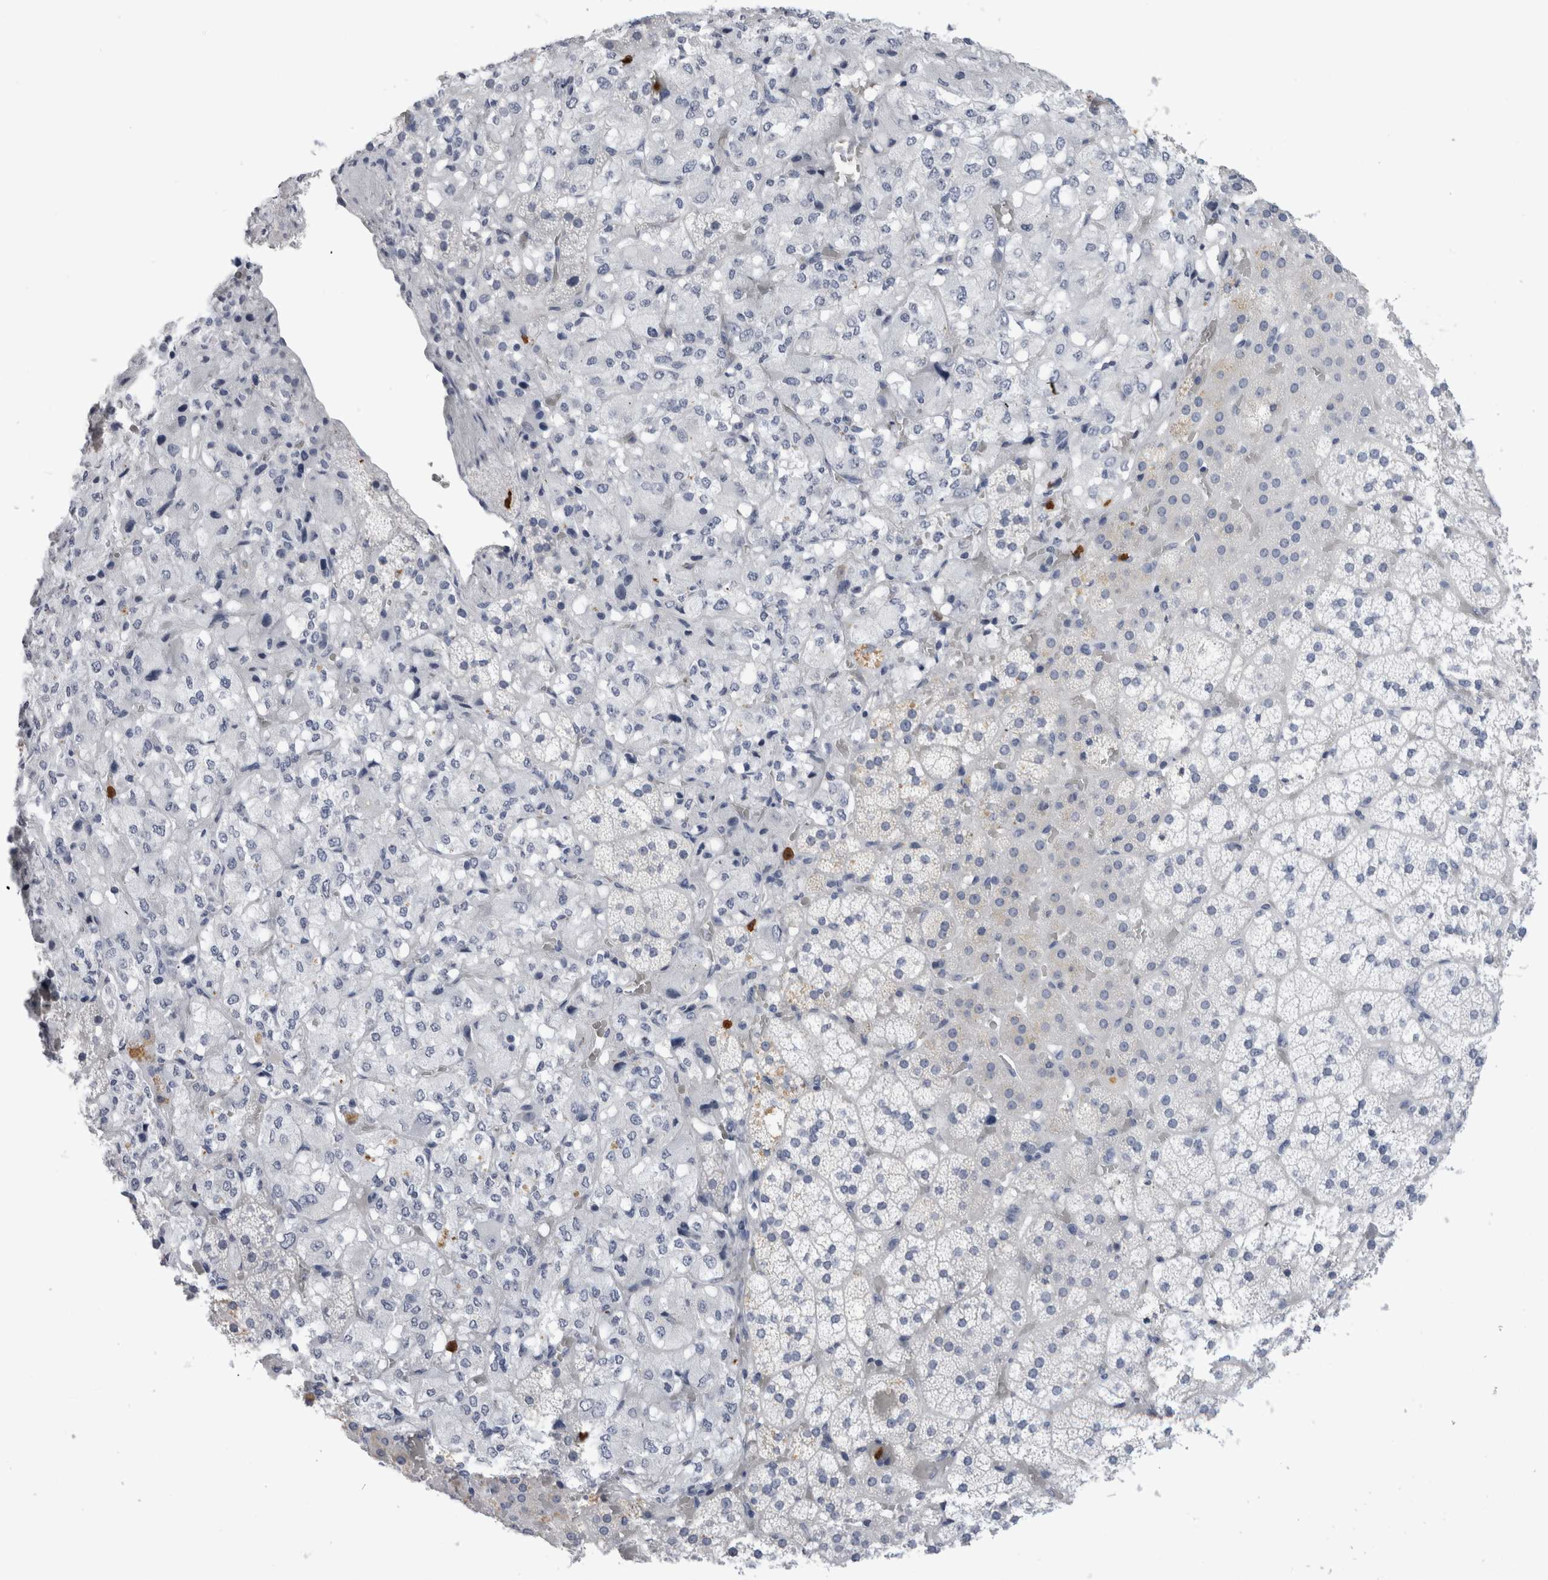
{"staining": {"intensity": "negative", "quantity": "none", "location": "none"}, "tissue": "adrenal gland", "cell_type": "Glandular cells", "image_type": "normal", "snomed": [{"axis": "morphology", "description": "Normal tissue, NOS"}, {"axis": "topography", "description": "Adrenal gland"}], "caption": "An immunohistochemistry micrograph of unremarkable adrenal gland is shown. There is no staining in glandular cells of adrenal gland. The staining was performed using DAB (3,3'-diaminobenzidine) to visualize the protein expression in brown, while the nuclei were stained in blue with hematoxylin (Magnification: 20x).", "gene": "S100A12", "patient": {"sex": "female", "age": 44}}